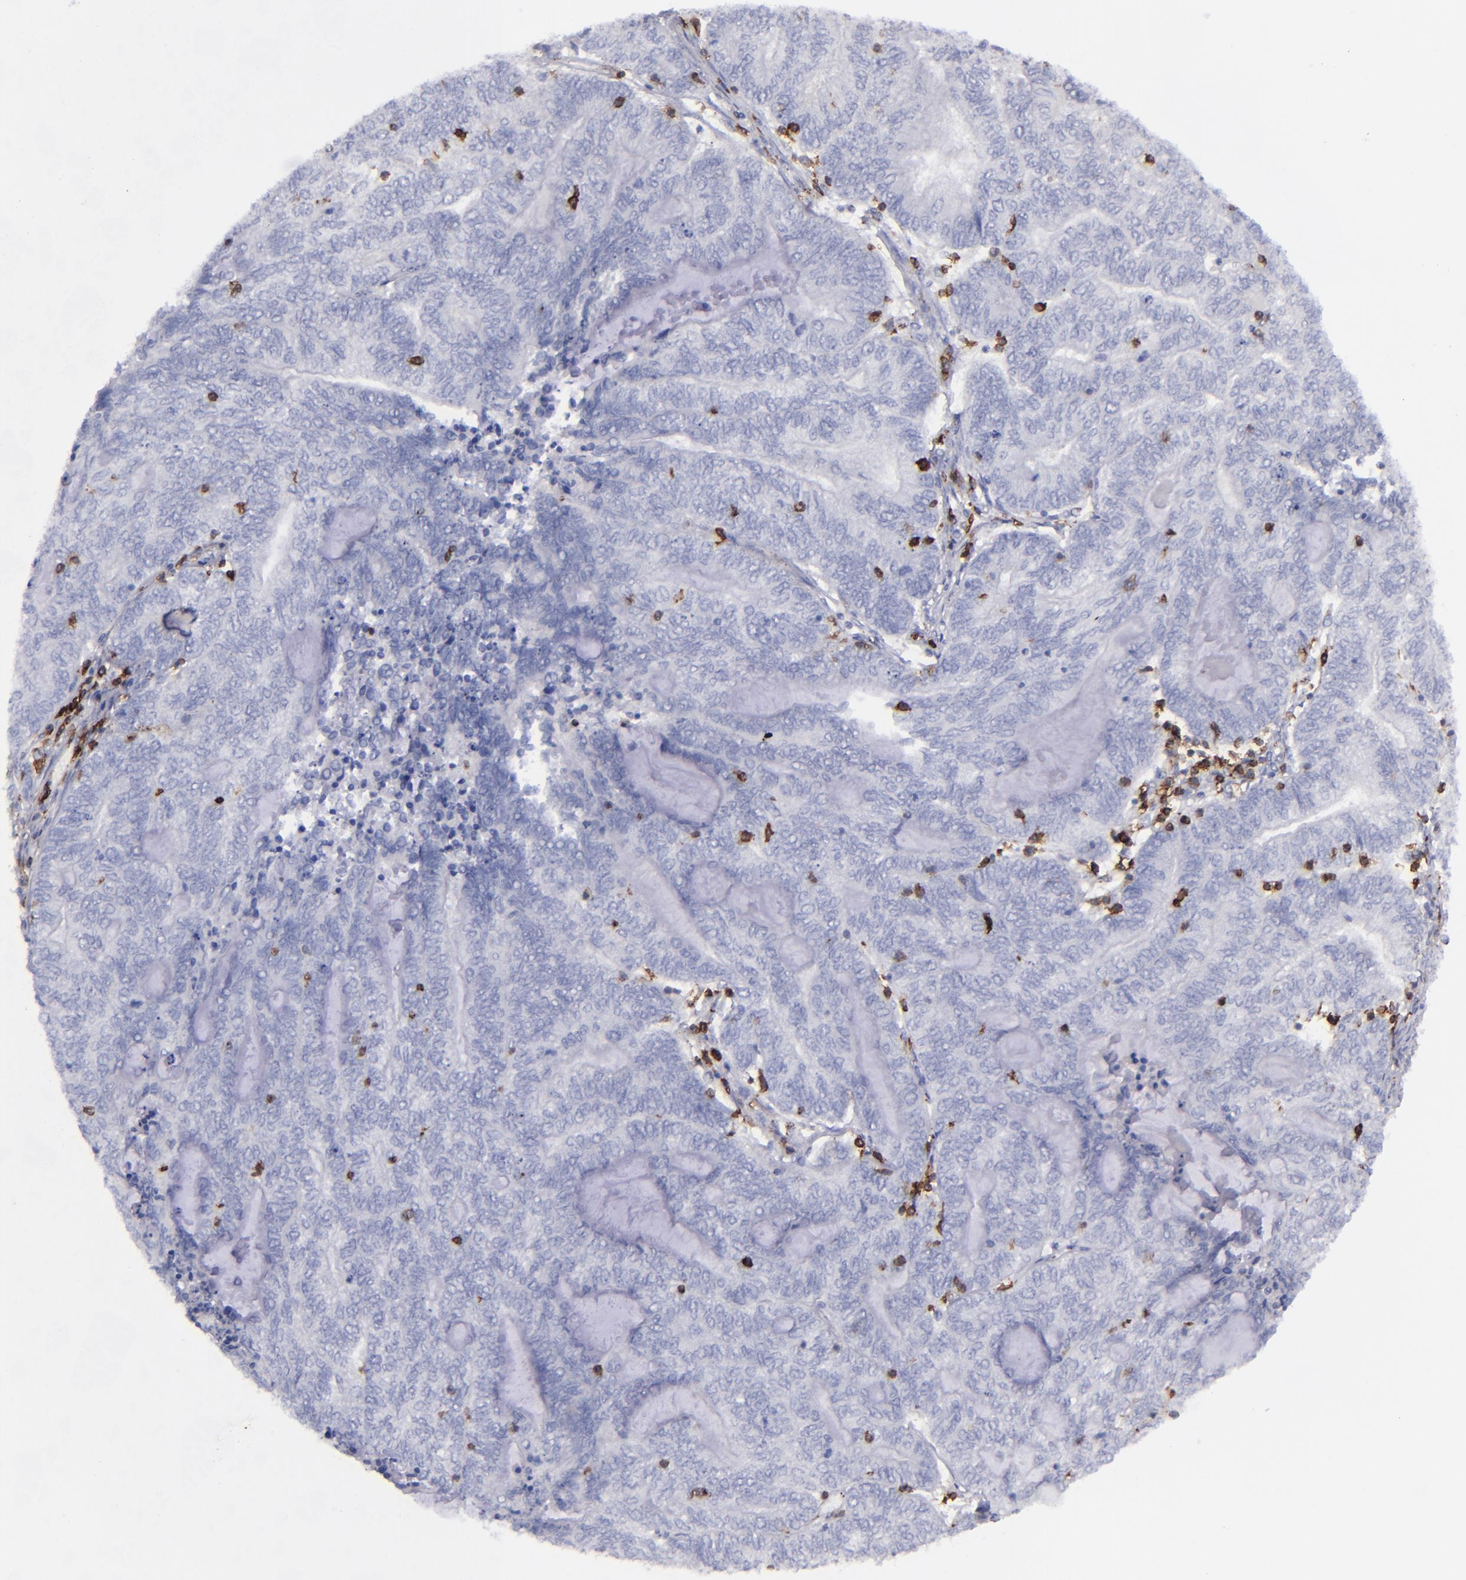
{"staining": {"intensity": "negative", "quantity": "none", "location": "none"}, "tissue": "endometrial cancer", "cell_type": "Tumor cells", "image_type": "cancer", "snomed": [{"axis": "morphology", "description": "Adenocarcinoma, NOS"}, {"axis": "topography", "description": "Uterus"}, {"axis": "topography", "description": "Endometrium"}], "caption": "DAB (3,3'-diaminobenzidine) immunohistochemical staining of adenocarcinoma (endometrial) demonstrates no significant positivity in tumor cells. (DAB immunohistochemistry, high magnification).", "gene": "CD27", "patient": {"sex": "female", "age": 70}}